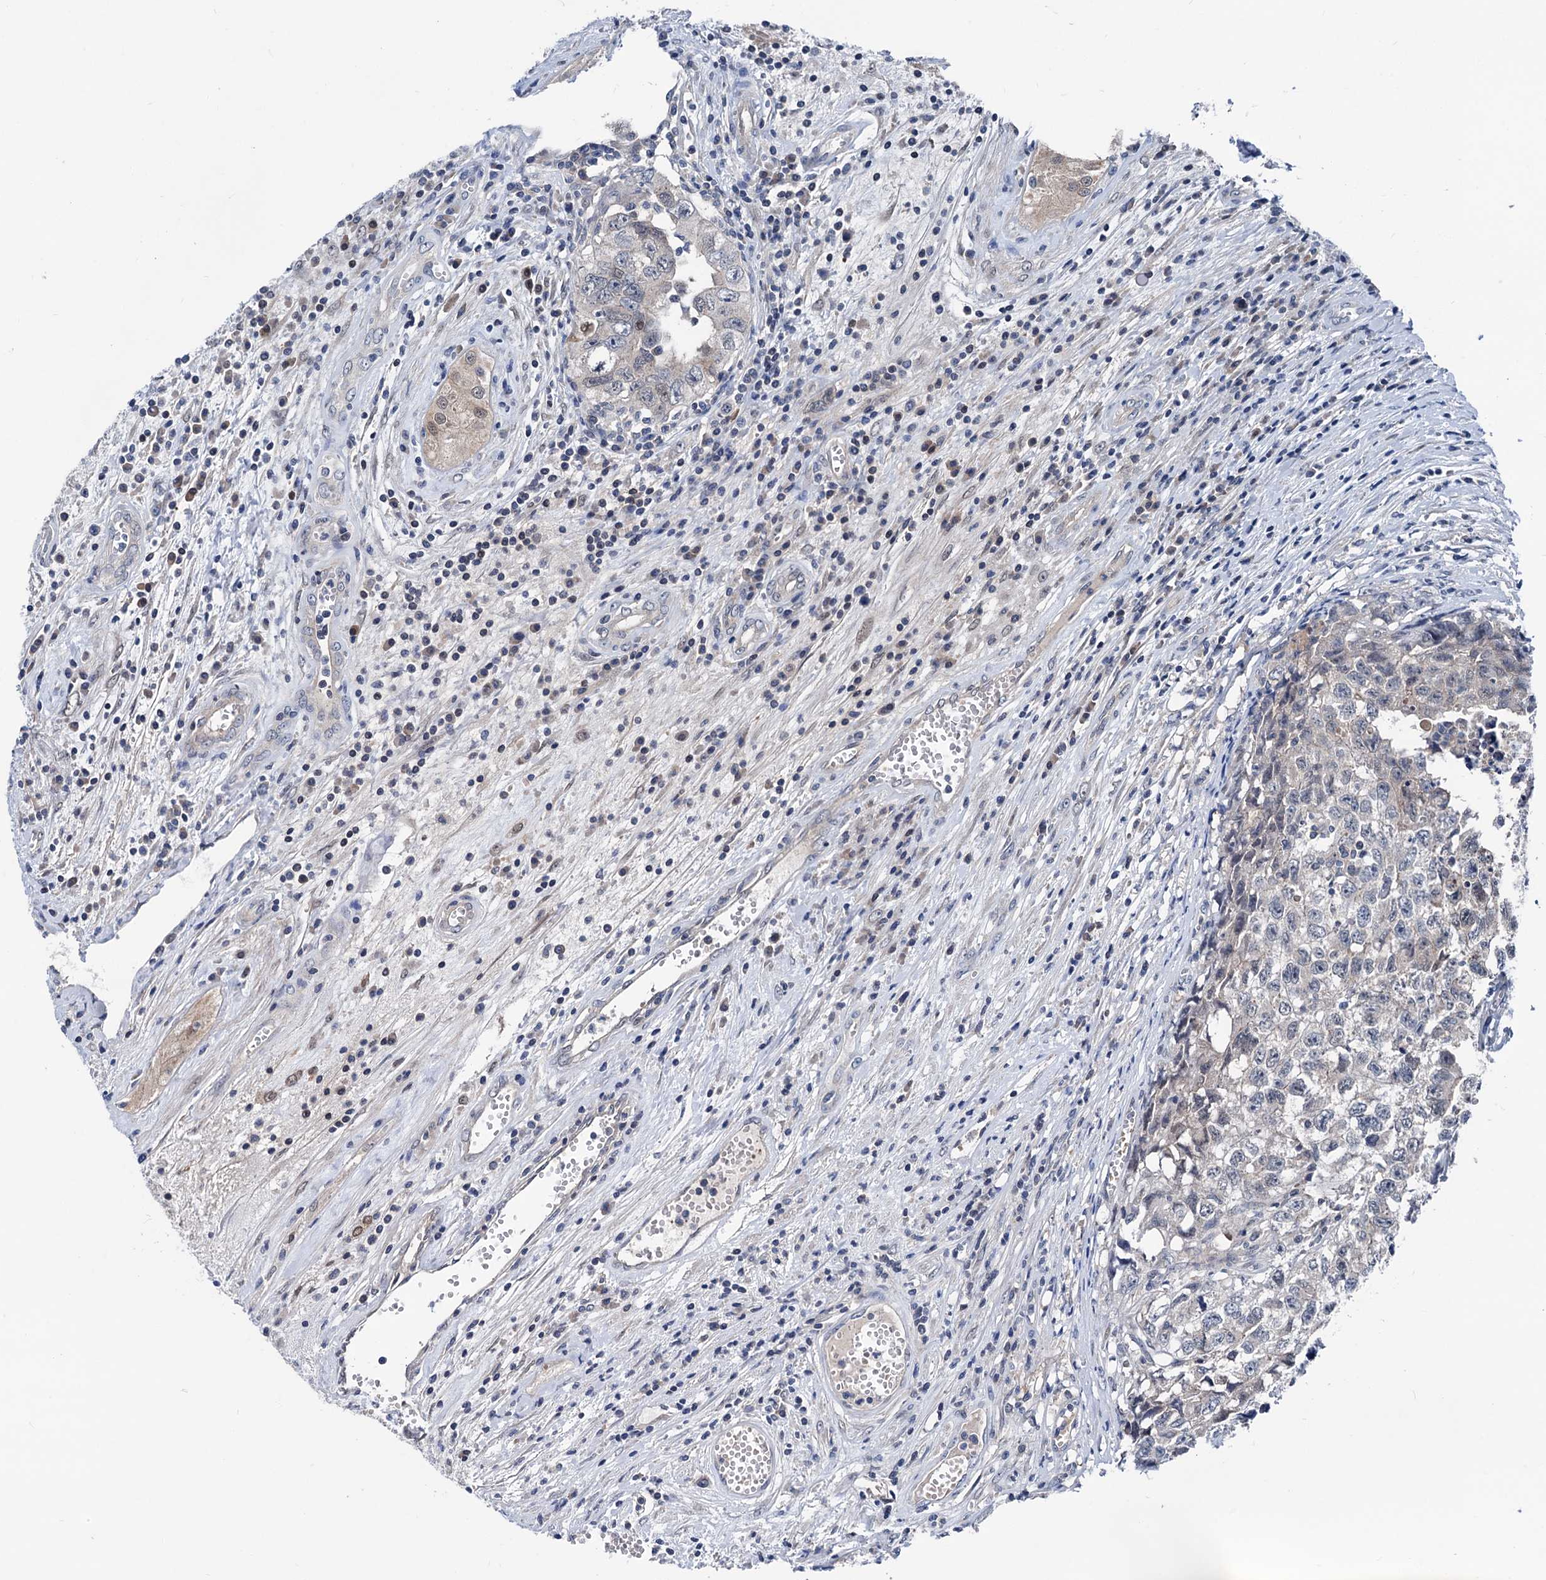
{"staining": {"intensity": "weak", "quantity": "25%-75%", "location": "cytoplasmic/membranous"}, "tissue": "testis cancer", "cell_type": "Tumor cells", "image_type": "cancer", "snomed": [{"axis": "morphology", "description": "Seminoma, NOS"}, {"axis": "morphology", "description": "Carcinoma, Embryonal, NOS"}, {"axis": "topography", "description": "Testis"}], "caption": "The immunohistochemical stain labels weak cytoplasmic/membranous expression in tumor cells of testis cancer tissue.", "gene": "GLO1", "patient": {"sex": "male", "age": 43}}